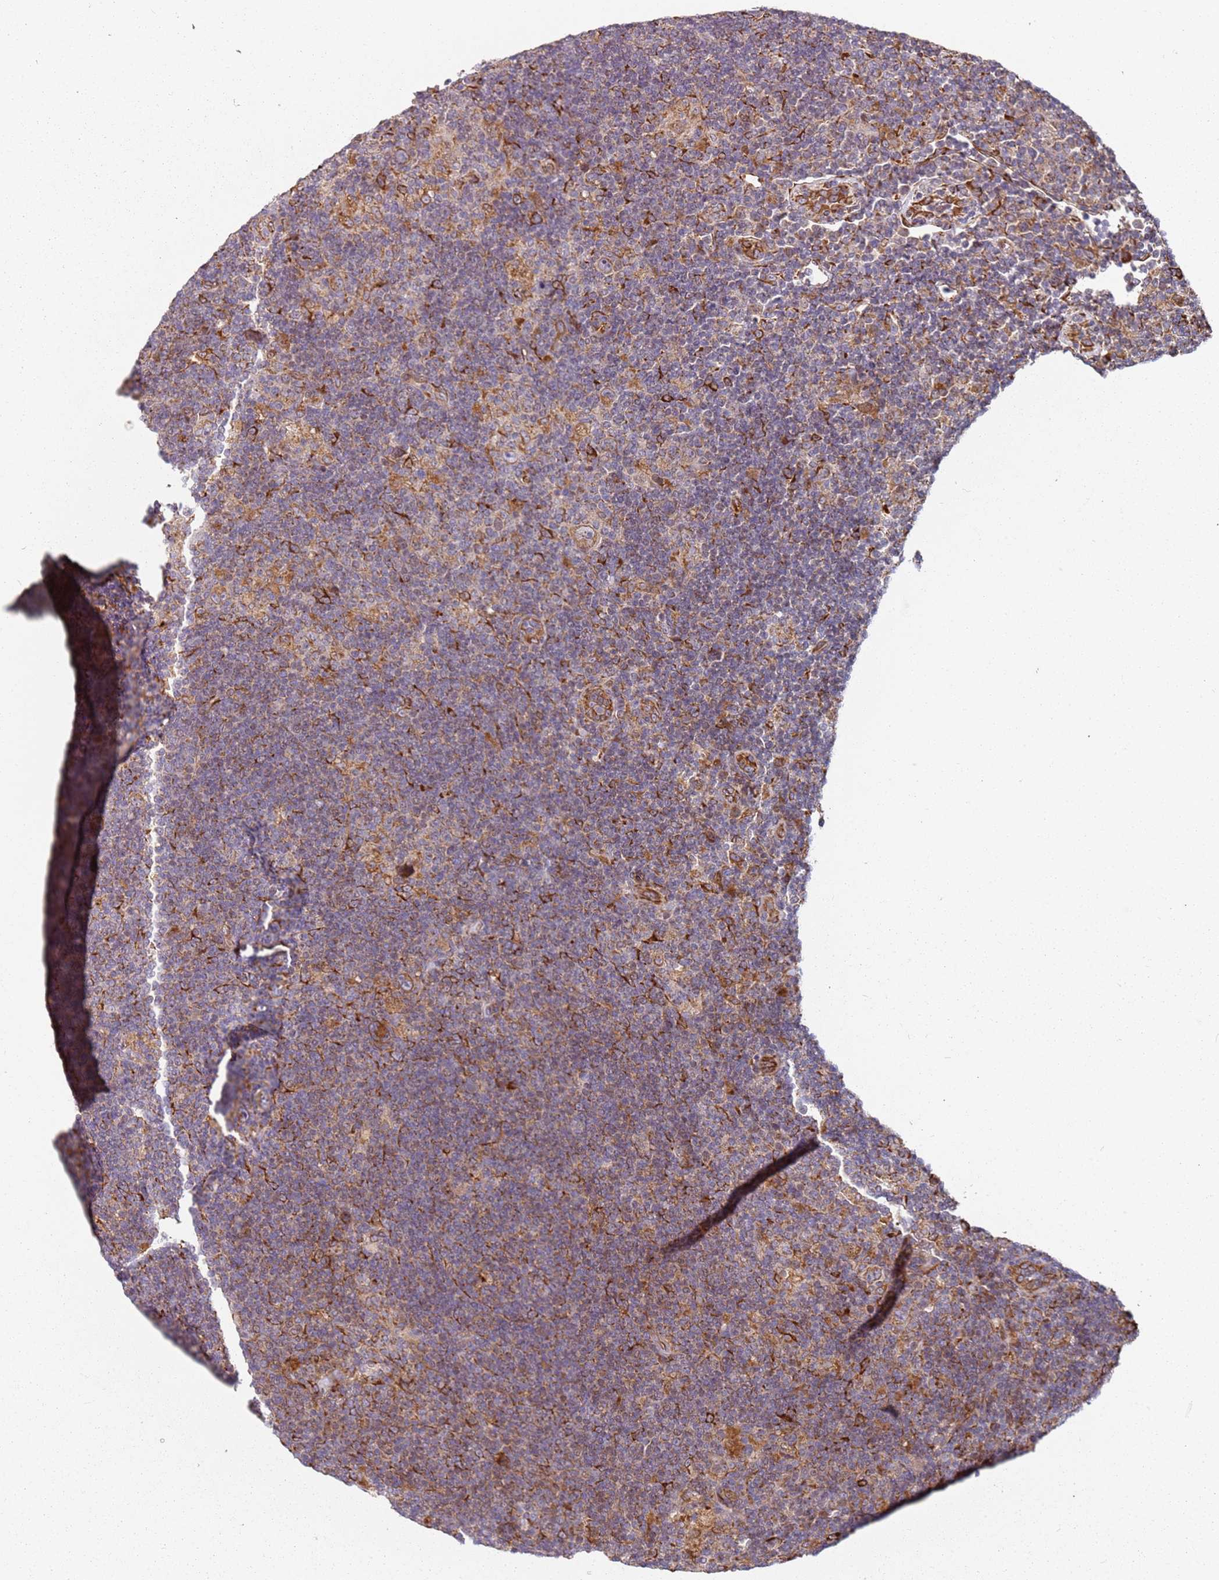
{"staining": {"intensity": "moderate", "quantity": ">75%", "location": "cytoplasmic/membranous"}, "tissue": "lymphoma", "cell_type": "Tumor cells", "image_type": "cancer", "snomed": [{"axis": "morphology", "description": "Hodgkin's disease, NOS"}, {"axis": "topography", "description": "Lymph node"}], "caption": "The histopathology image exhibits immunohistochemical staining of Hodgkin's disease. There is moderate cytoplasmic/membranous positivity is seen in approximately >75% of tumor cells.", "gene": "ARFRP1", "patient": {"sex": "female", "age": 57}}